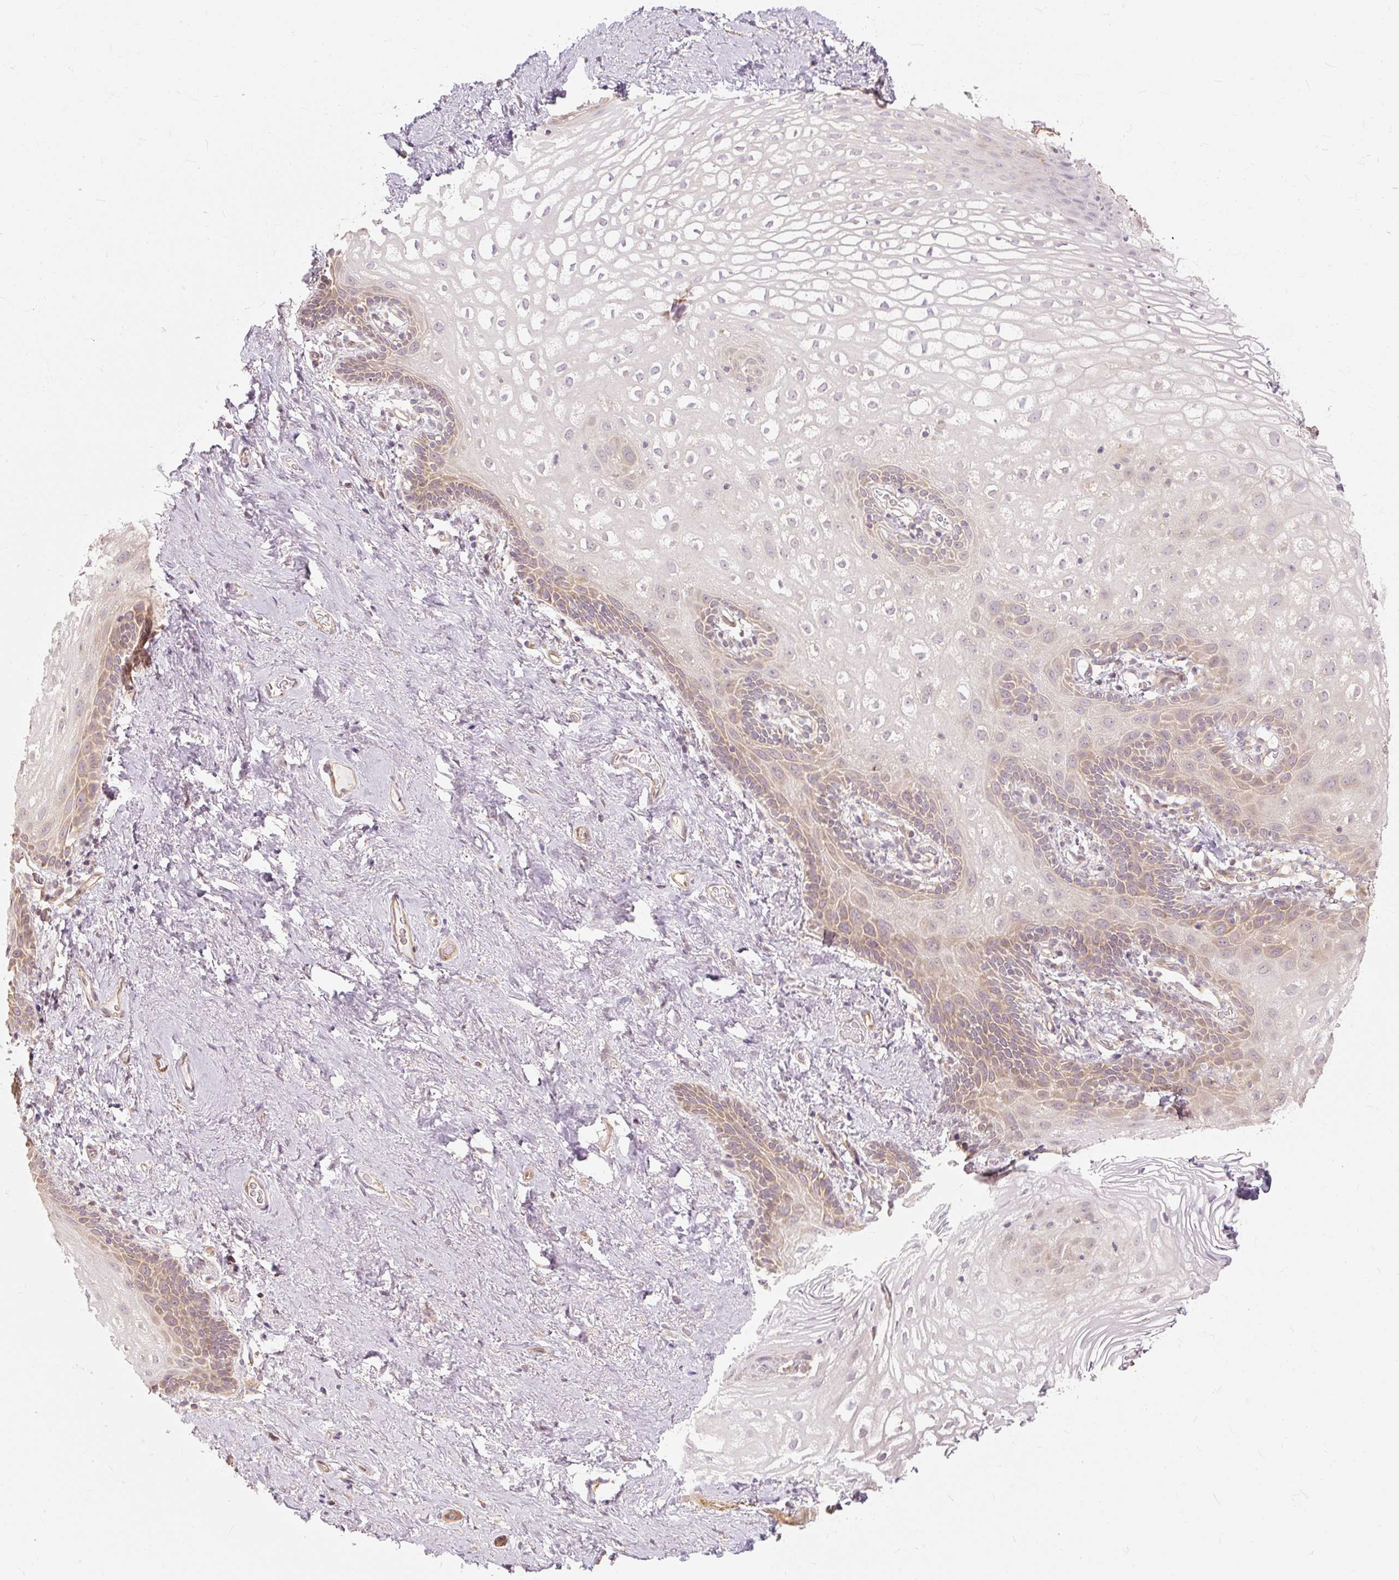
{"staining": {"intensity": "weak", "quantity": "<25%", "location": "cytoplasmic/membranous"}, "tissue": "vagina", "cell_type": "Squamous epithelial cells", "image_type": "normal", "snomed": [{"axis": "morphology", "description": "Normal tissue, NOS"}, {"axis": "topography", "description": "Vagina"}, {"axis": "topography", "description": "Peripheral nerve tissue"}], "caption": "The micrograph exhibits no significant staining in squamous epithelial cells of vagina.", "gene": "RB1CC1", "patient": {"sex": "female", "age": 71}}